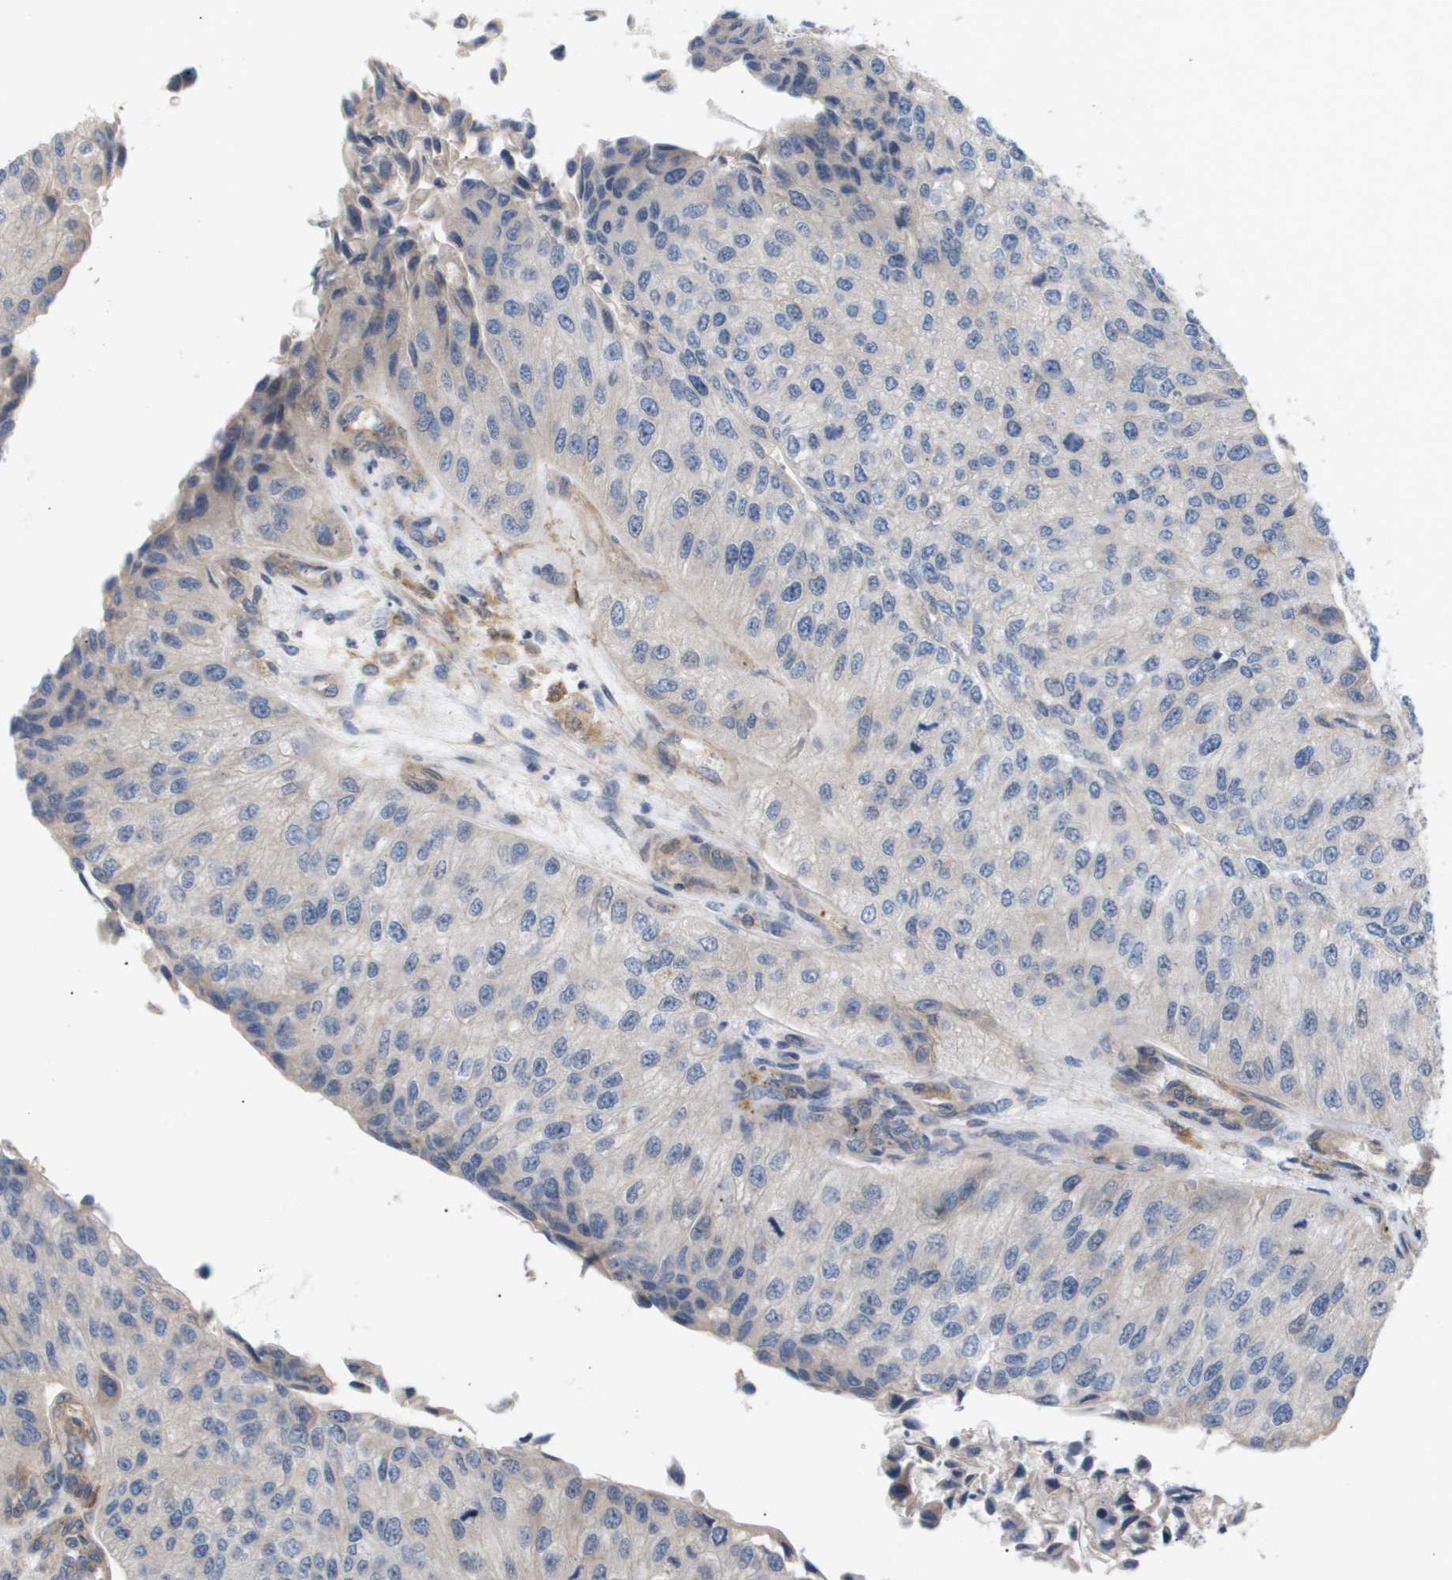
{"staining": {"intensity": "negative", "quantity": "none", "location": "none"}, "tissue": "urothelial cancer", "cell_type": "Tumor cells", "image_type": "cancer", "snomed": [{"axis": "morphology", "description": "Urothelial carcinoma, High grade"}, {"axis": "topography", "description": "Kidney"}, {"axis": "topography", "description": "Urinary bladder"}], "caption": "Immunohistochemical staining of human urothelial cancer displays no significant expression in tumor cells.", "gene": "CORO2B", "patient": {"sex": "male", "age": 77}}